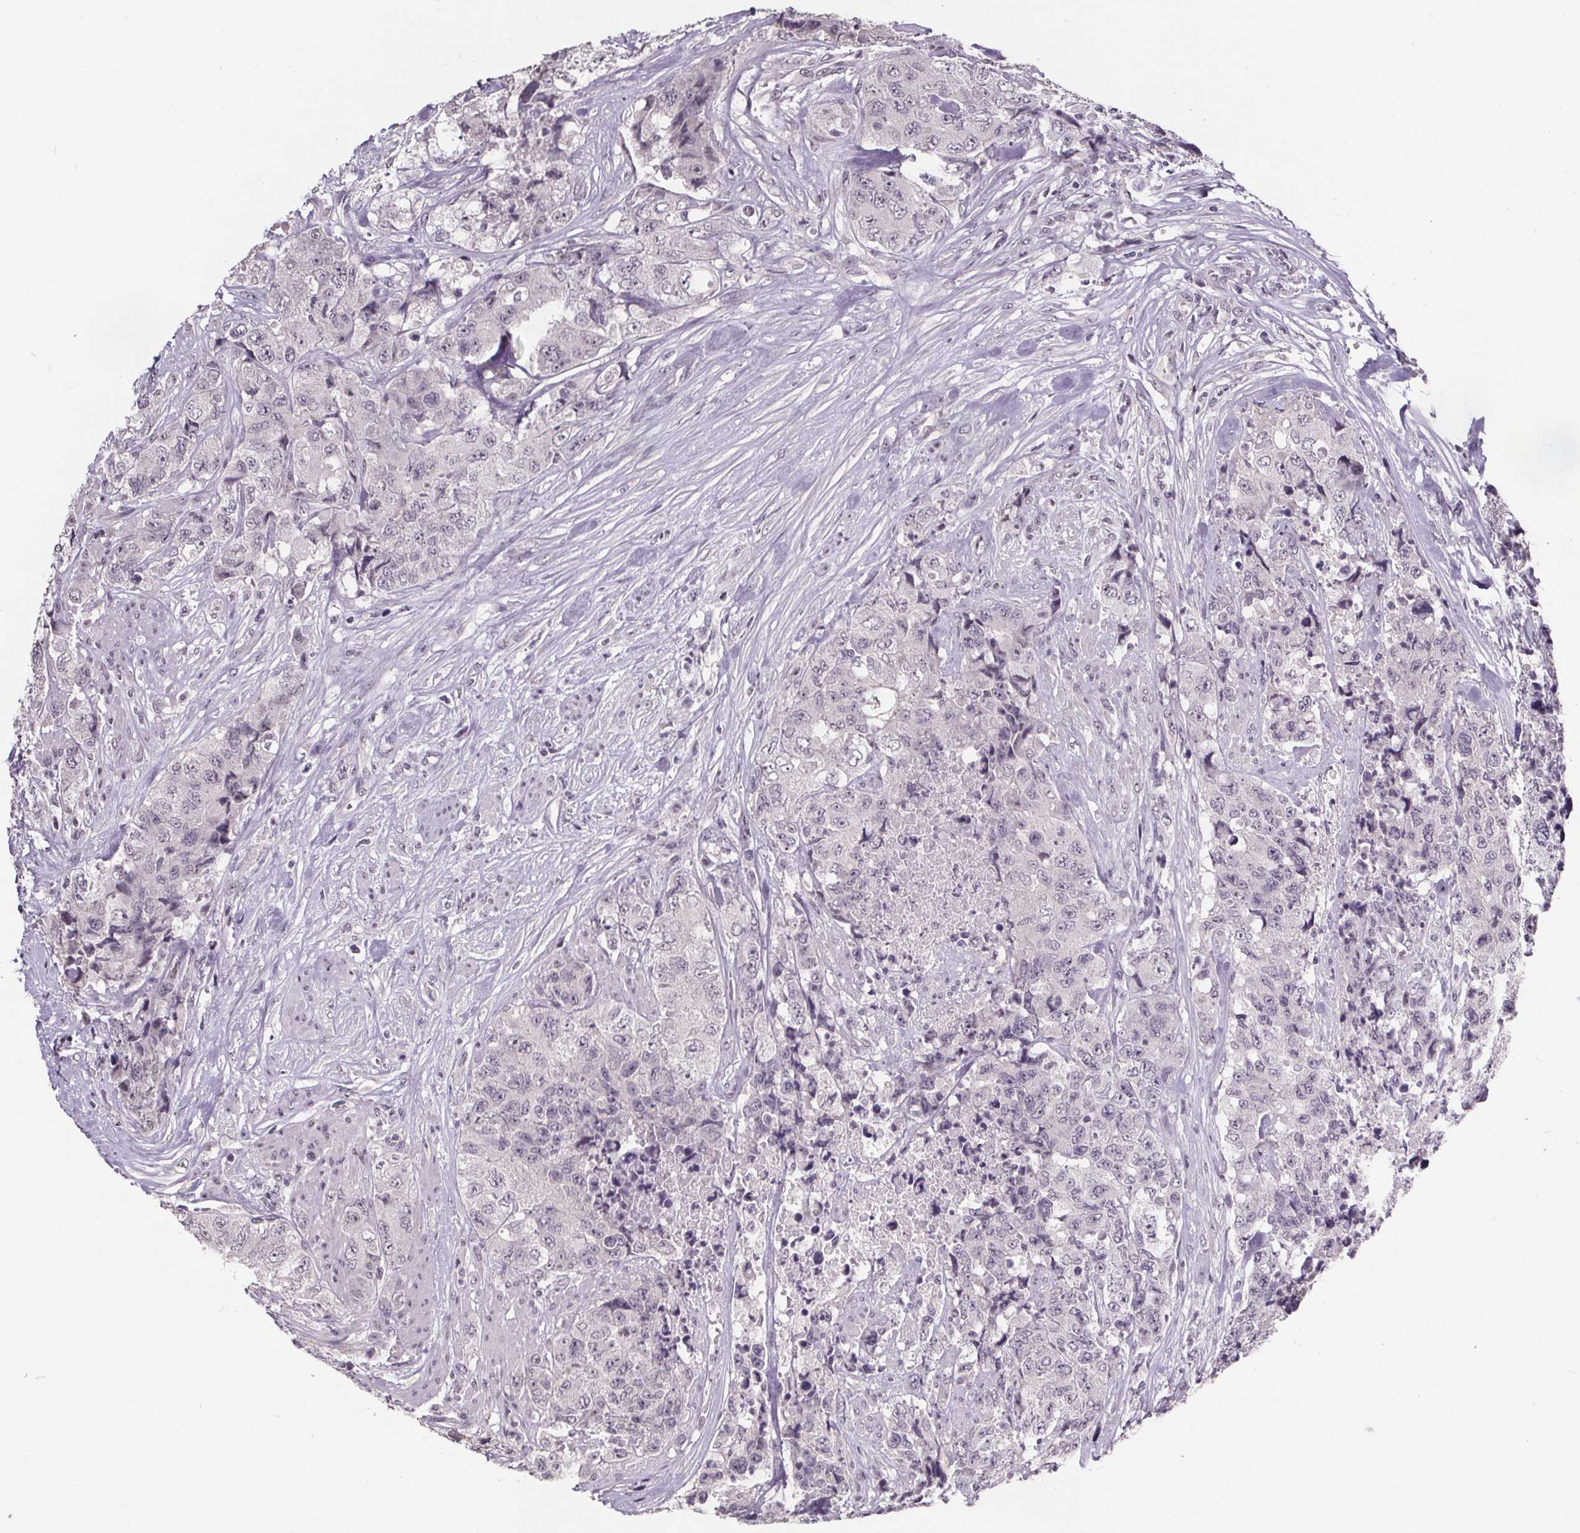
{"staining": {"intensity": "negative", "quantity": "none", "location": "none"}, "tissue": "urothelial cancer", "cell_type": "Tumor cells", "image_type": "cancer", "snomed": [{"axis": "morphology", "description": "Urothelial carcinoma, High grade"}, {"axis": "topography", "description": "Urinary bladder"}], "caption": "DAB (3,3'-diaminobenzidine) immunohistochemical staining of urothelial cancer reveals no significant staining in tumor cells. (DAB immunohistochemistry (IHC), high magnification).", "gene": "NKX6-1", "patient": {"sex": "female", "age": 78}}